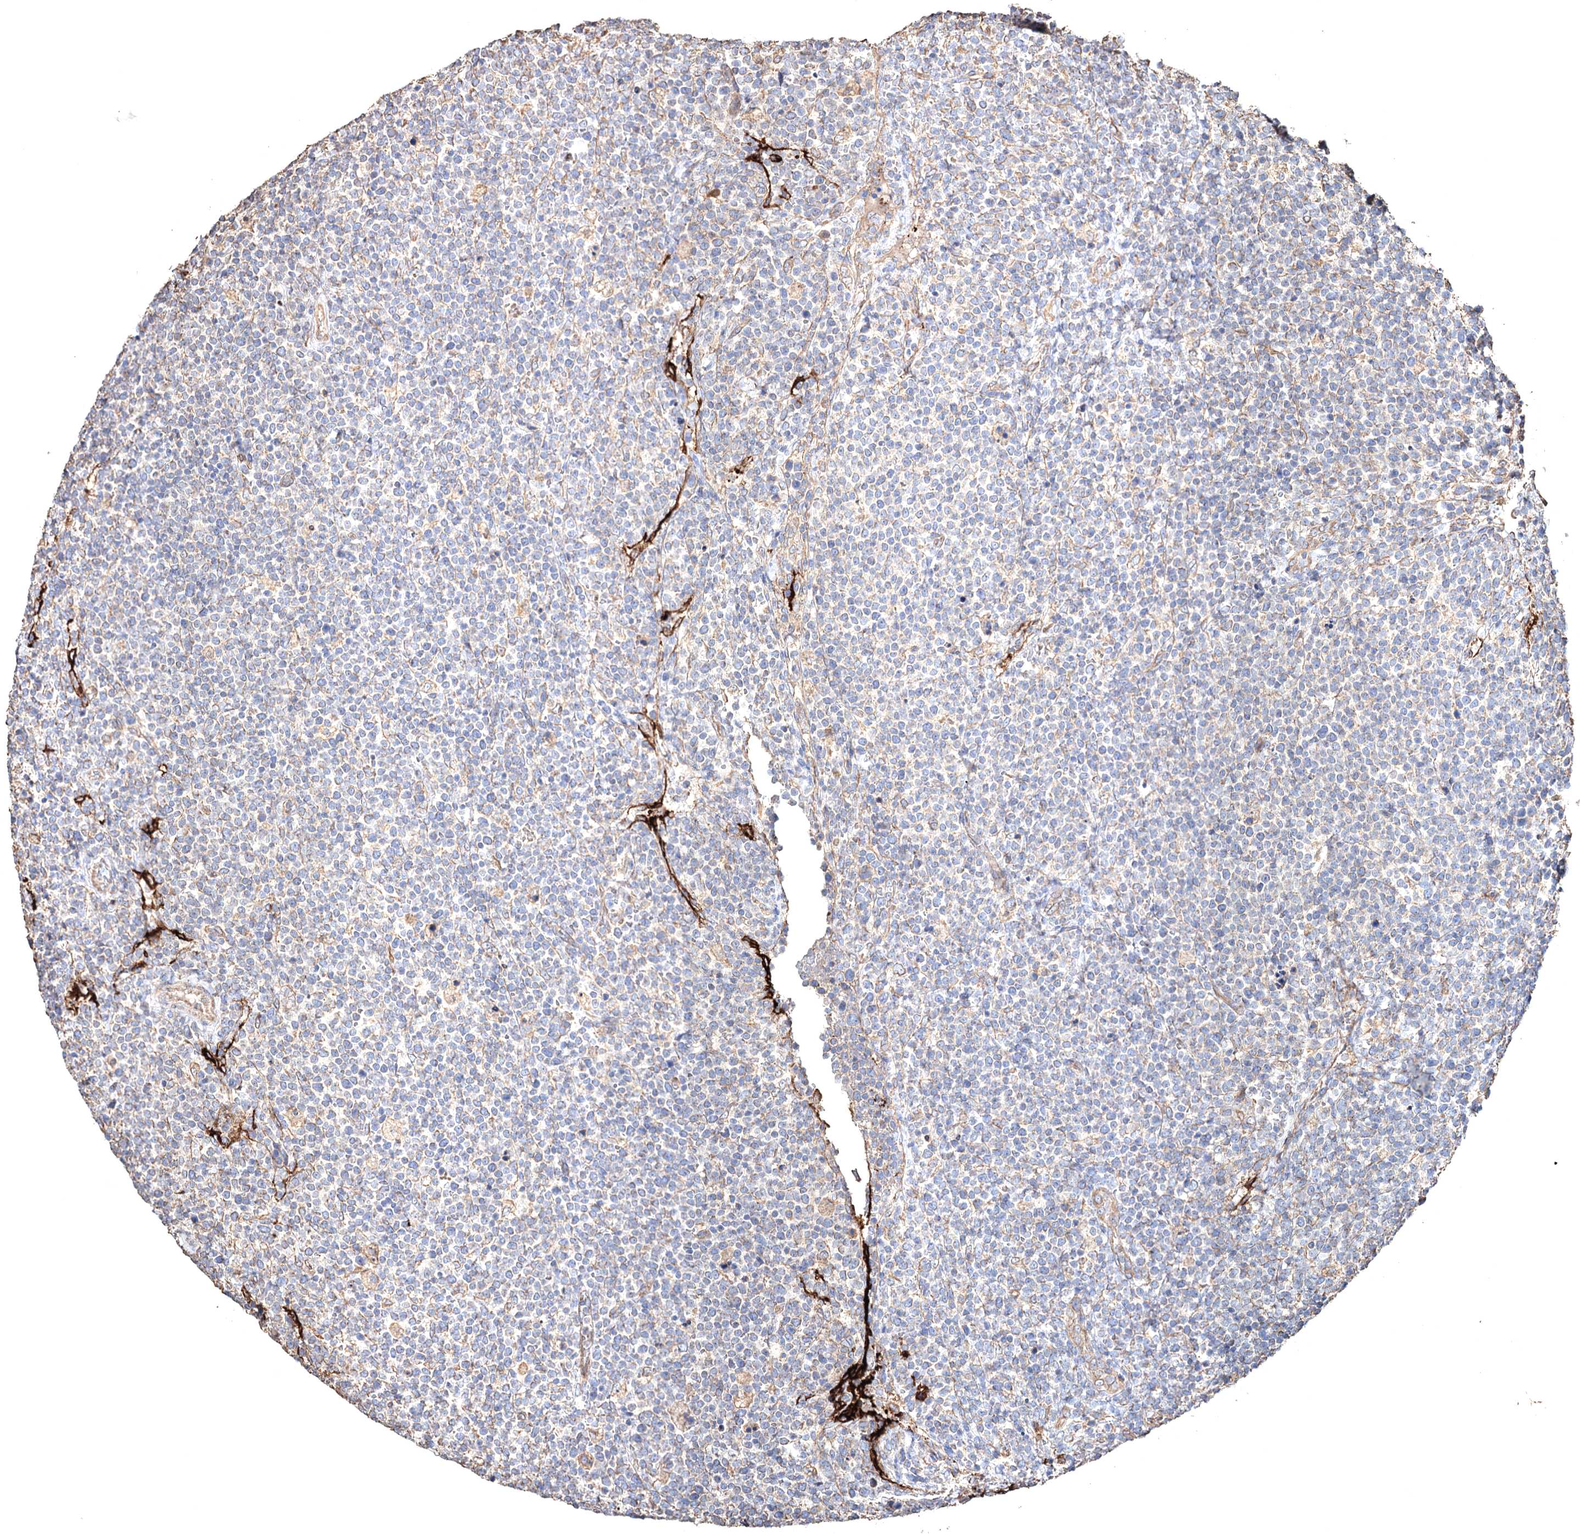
{"staining": {"intensity": "negative", "quantity": "none", "location": "none"}, "tissue": "lymphoma", "cell_type": "Tumor cells", "image_type": "cancer", "snomed": [{"axis": "morphology", "description": "Malignant lymphoma, non-Hodgkin's type, High grade"}, {"axis": "topography", "description": "Lymph node"}], "caption": "The micrograph reveals no significant staining in tumor cells of lymphoma. (Brightfield microscopy of DAB (3,3'-diaminobenzidine) immunohistochemistry at high magnification).", "gene": "CLEC4M", "patient": {"sex": "male", "age": 61}}